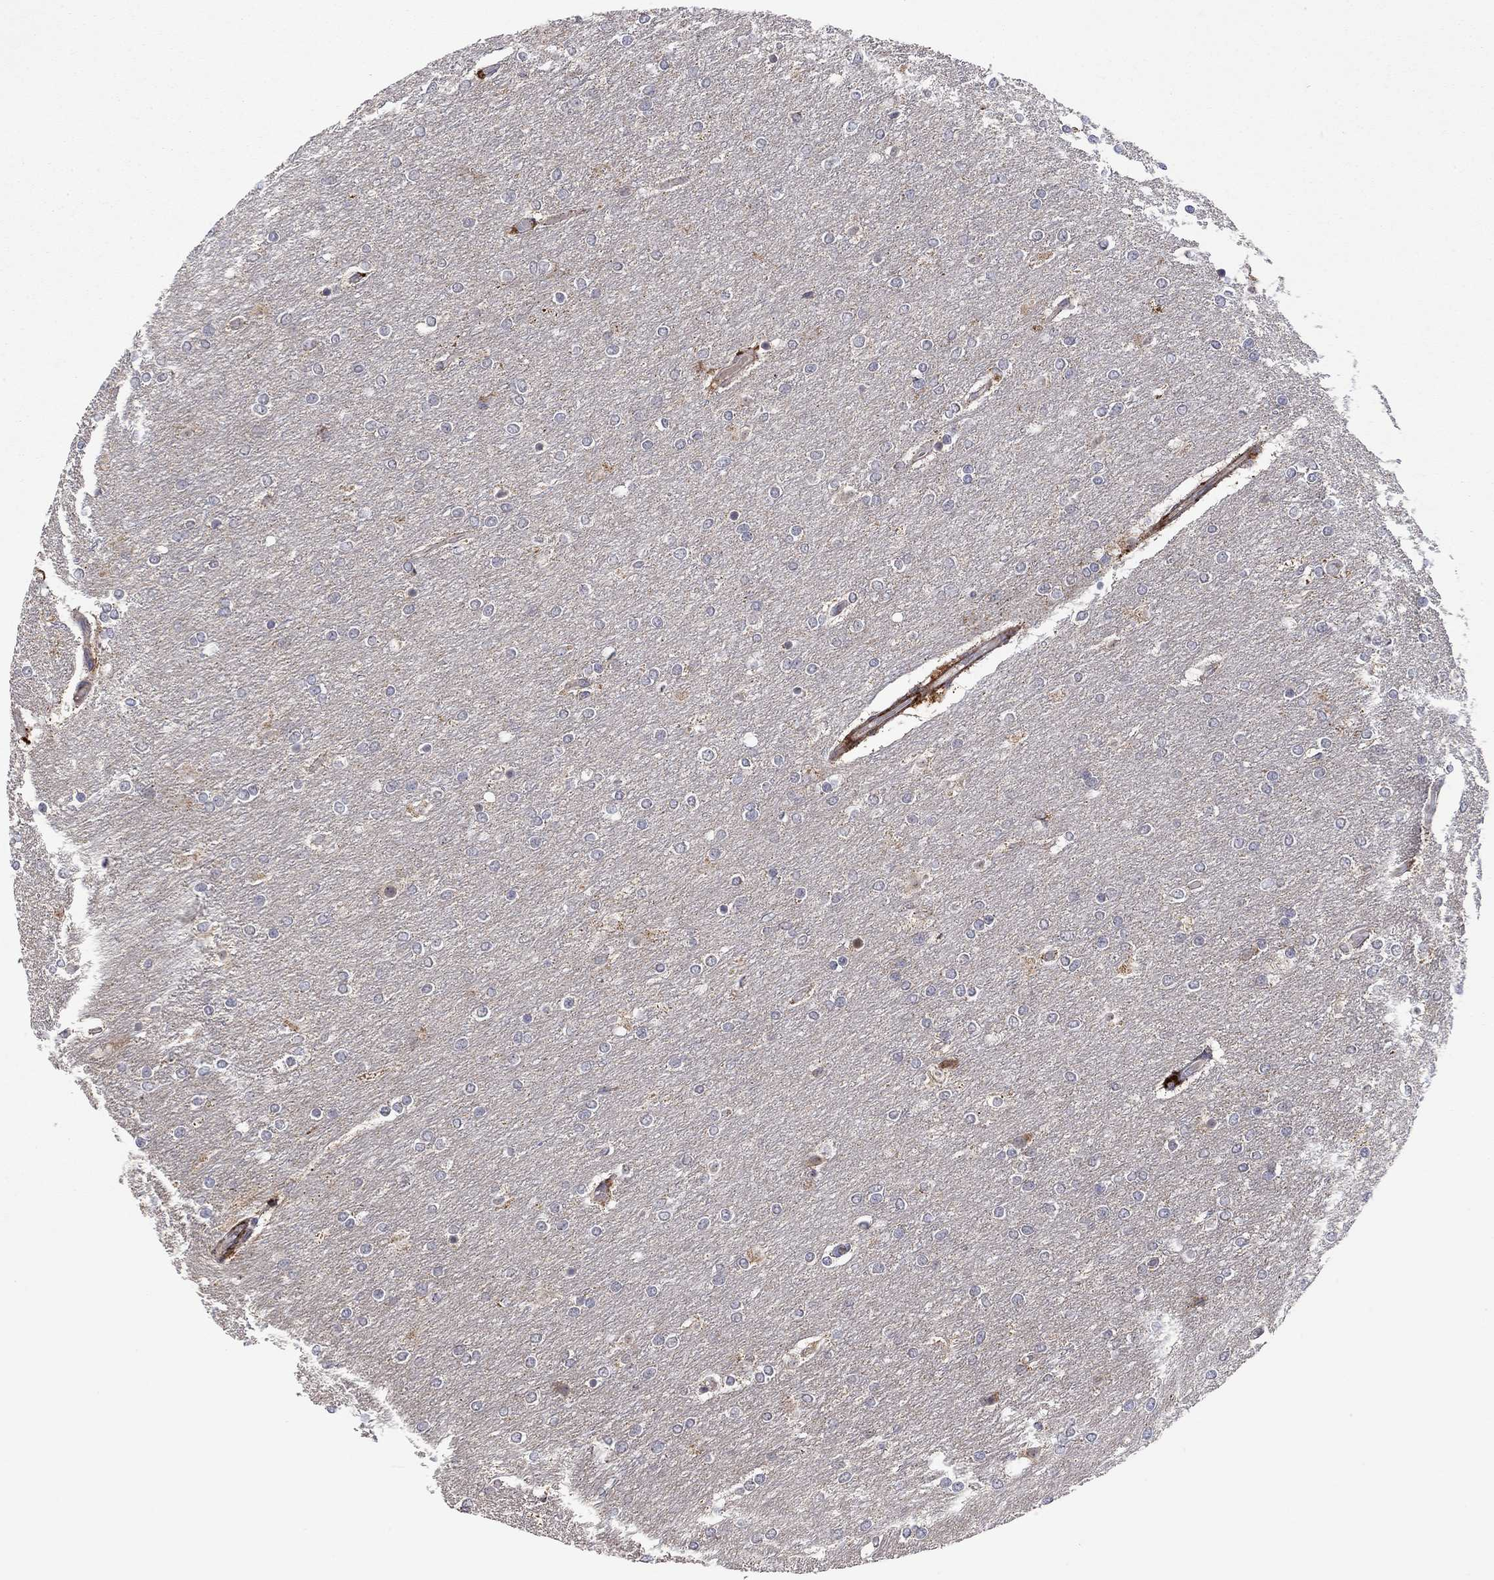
{"staining": {"intensity": "negative", "quantity": "none", "location": "none"}, "tissue": "glioma", "cell_type": "Tumor cells", "image_type": "cancer", "snomed": [{"axis": "morphology", "description": "Glioma, malignant, High grade"}, {"axis": "topography", "description": "Brain"}], "caption": "The image reveals no significant staining in tumor cells of glioma.", "gene": "IDS", "patient": {"sex": "female", "age": 61}}